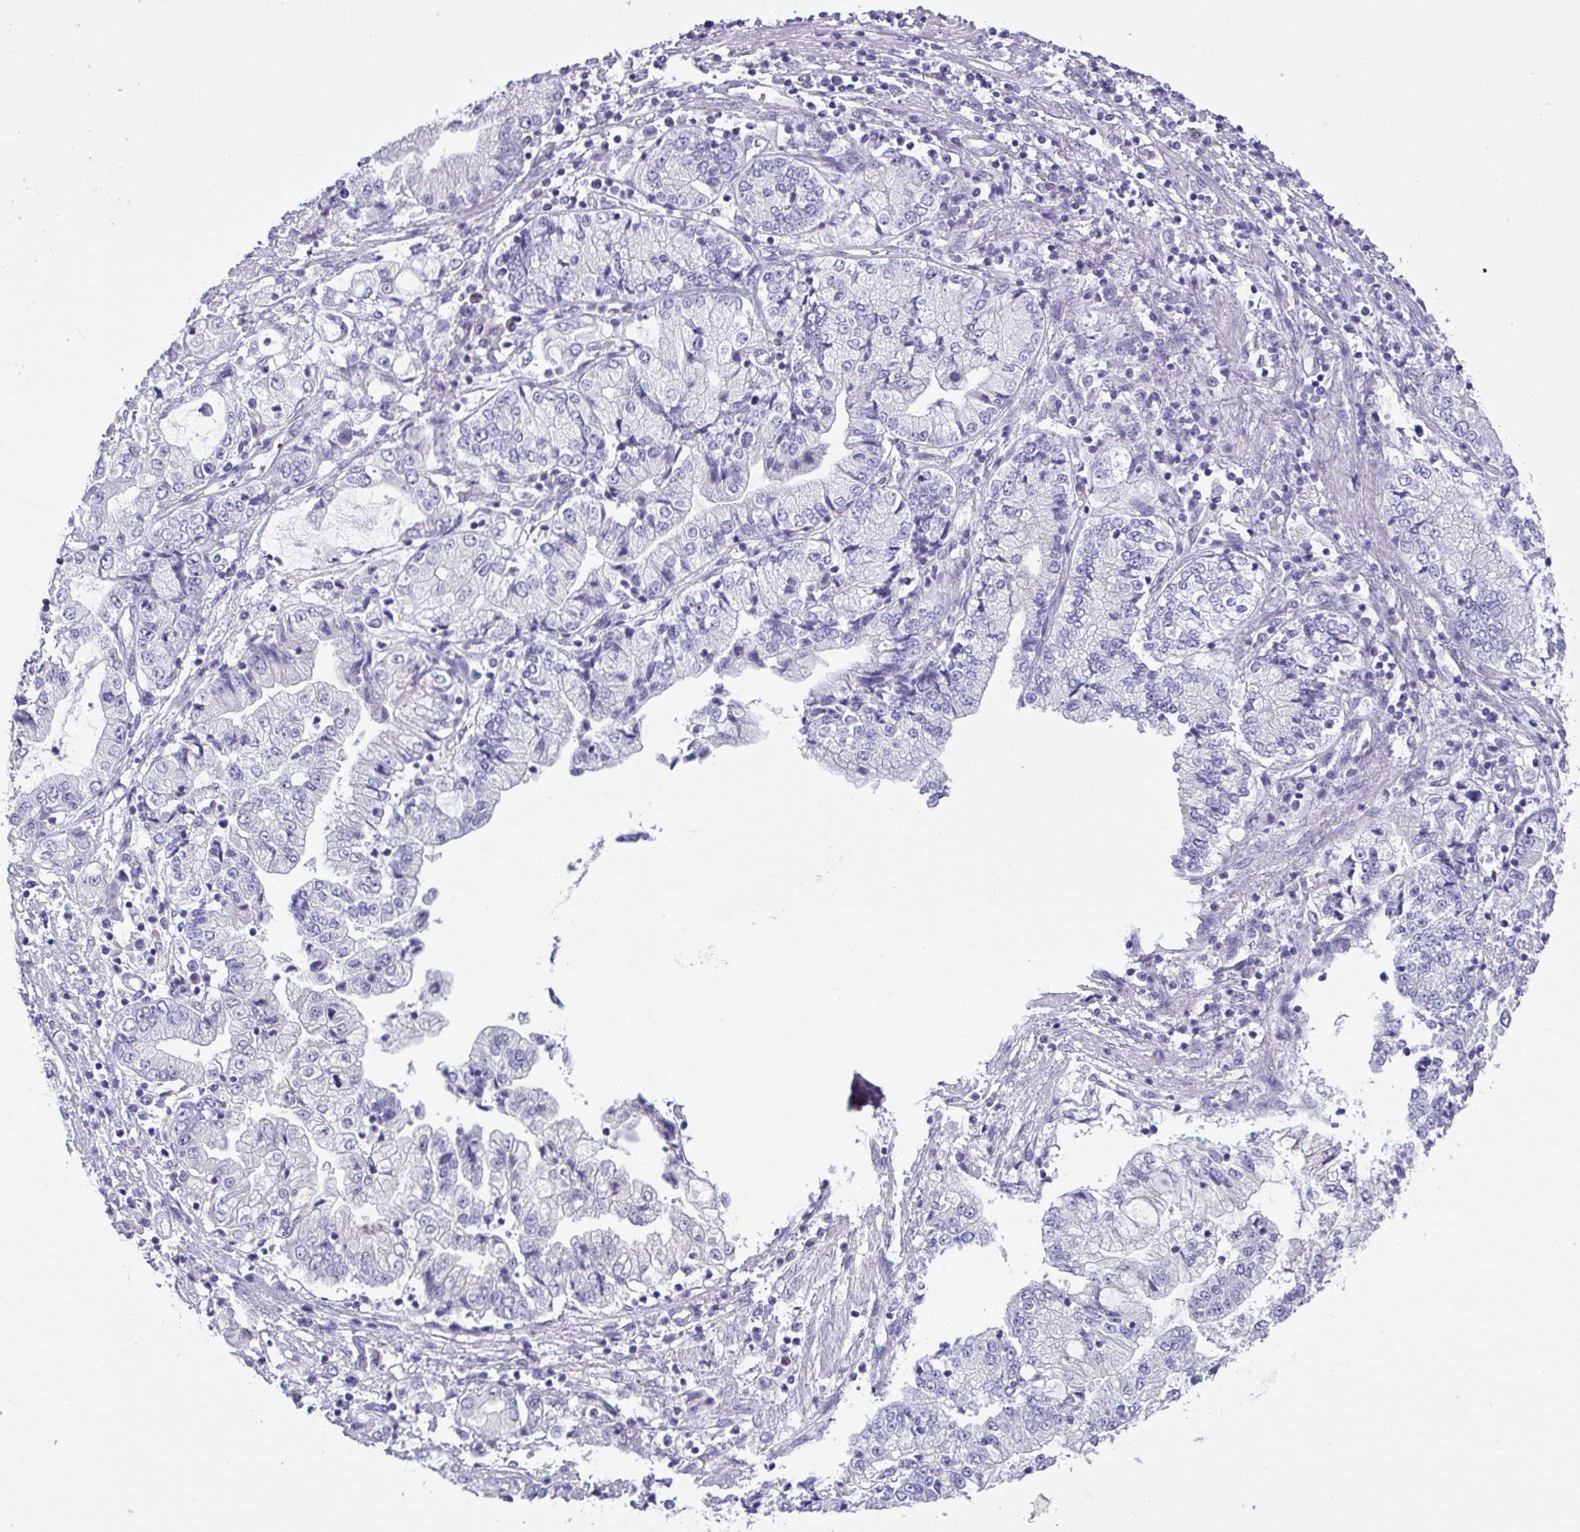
{"staining": {"intensity": "negative", "quantity": "none", "location": "none"}, "tissue": "stomach cancer", "cell_type": "Tumor cells", "image_type": "cancer", "snomed": [{"axis": "morphology", "description": "Adenocarcinoma, NOS"}, {"axis": "topography", "description": "Stomach, upper"}], "caption": "The histopathology image reveals no significant expression in tumor cells of adenocarcinoma (stomach).", "gene": "C4orf33", "patient": {"sex": "female", "age": 74}}